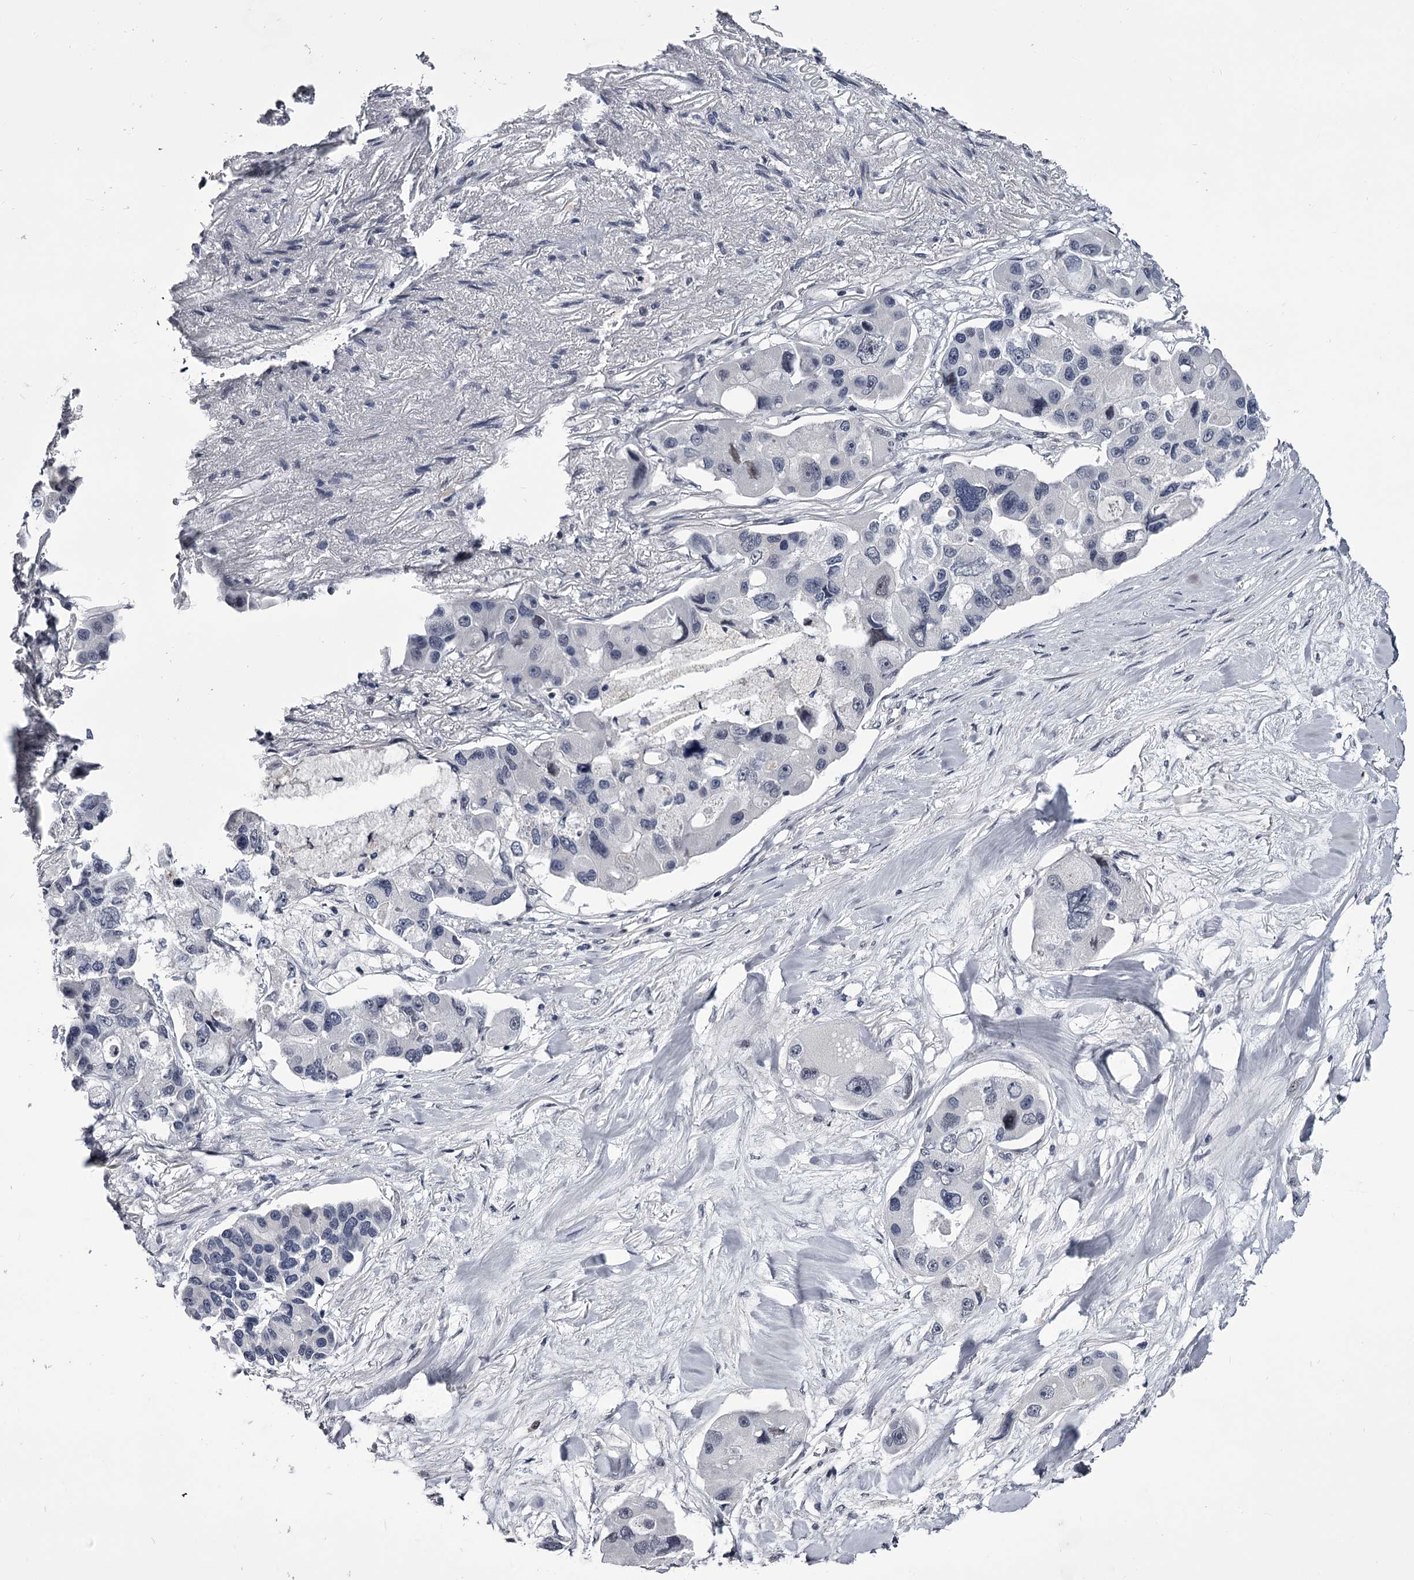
{"staining": {"intensity": "negative", "quantity": "none", "location": "none"}, "tissue": "lung cancer", "cell_type": "Tumor cells", "image_type": "cancer", "snomed": [{"axis": "morphology", "description": "Adenocarcinoma, NOS"}, {"axis": "topography", "description": "Lung"}], "caption": "High power microscopy micrograph of an immunohistochemistry (IHC) histopathology image of lung cancer (adenocarcinoma), revealing no significant staining in tumor cells.", "gene": "OVOL2", "patient": {"sex": "female", "age": 54}}